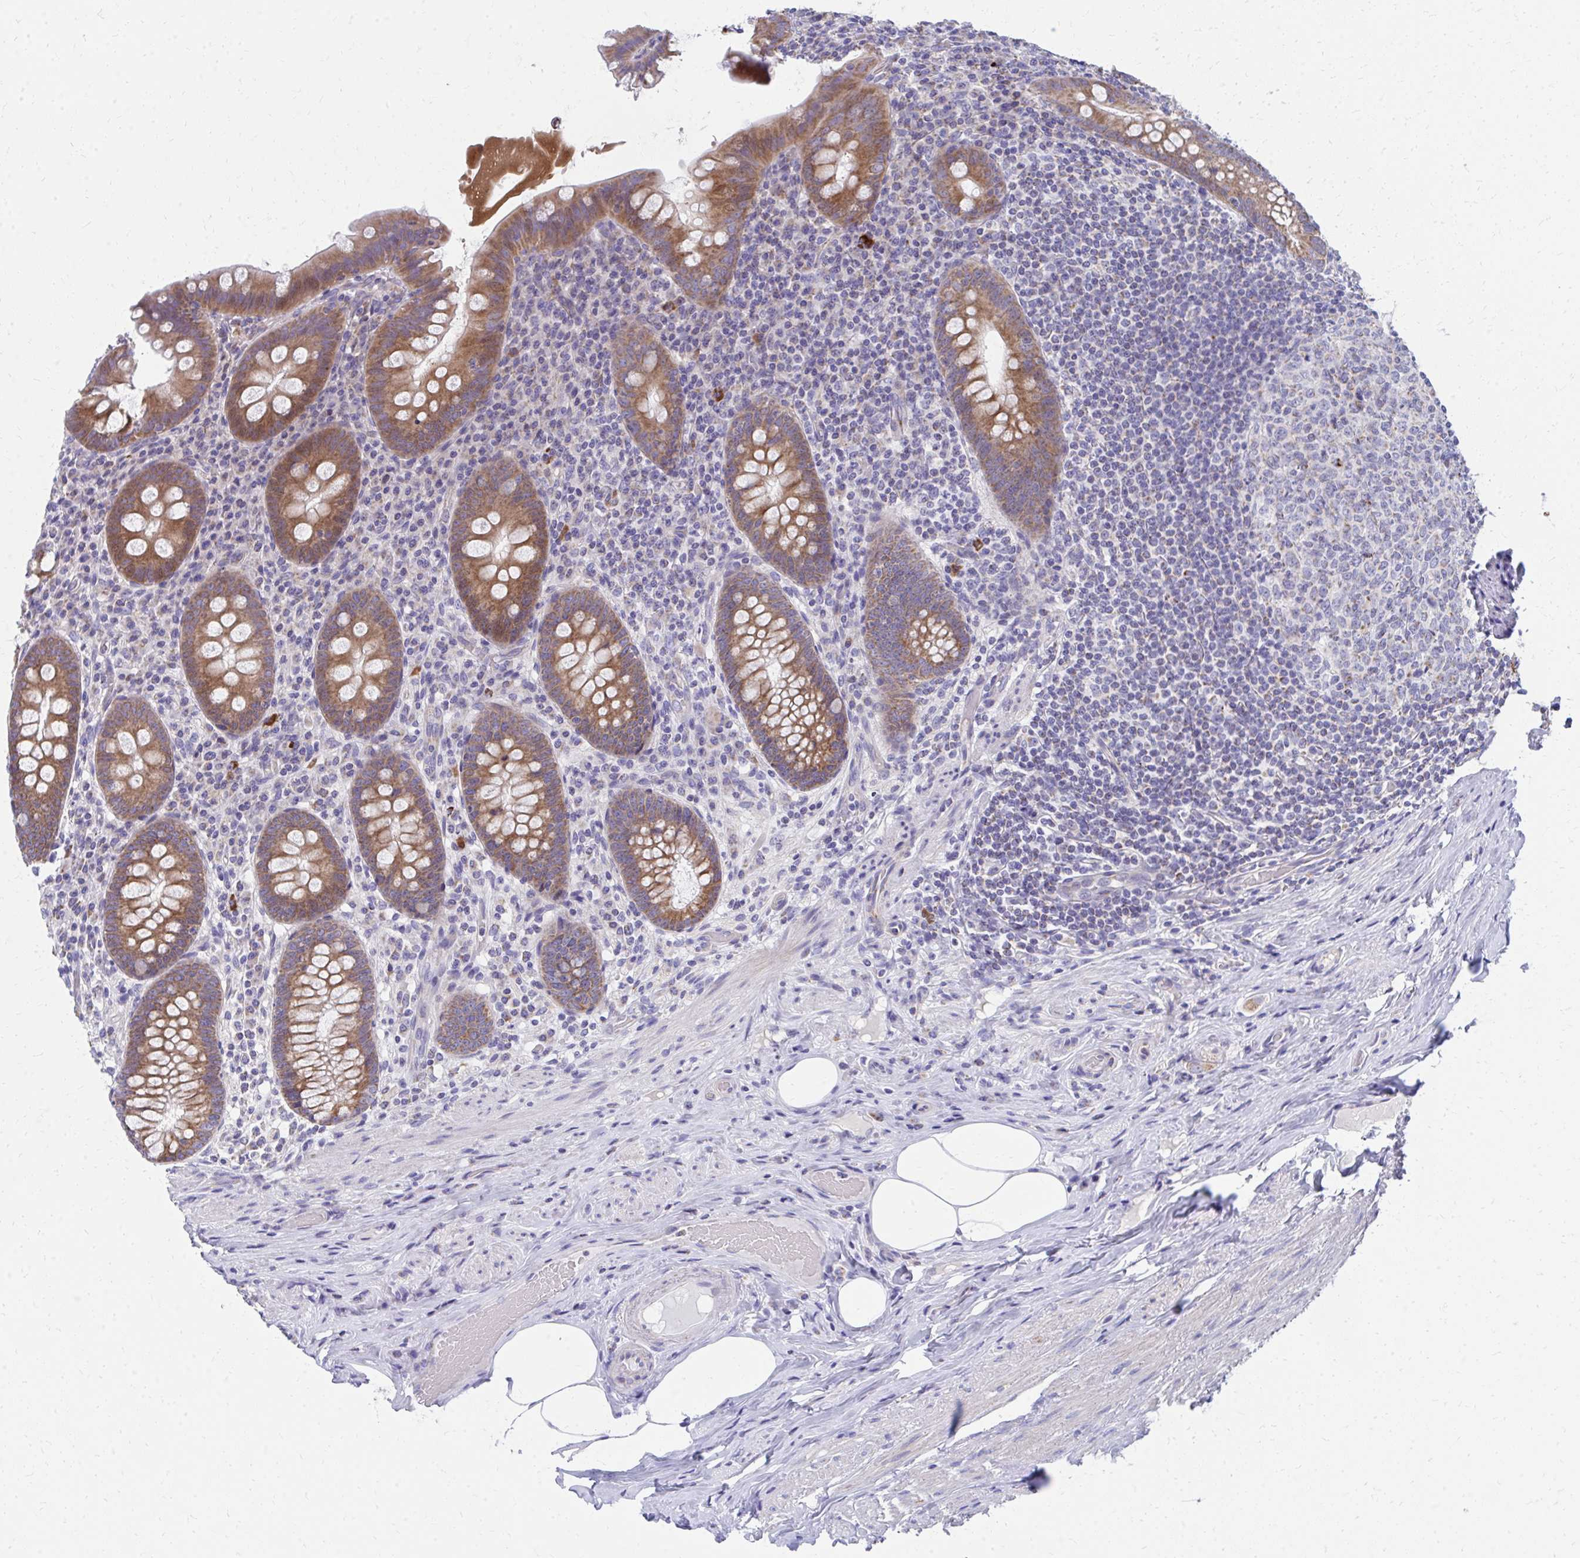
{"staining": {"intensity": "moderate", "quantity": ">75%", "location": "cytoplasmic/membranous"}, "tissue": "appendix", "cell_type": "Glandular cells", "image_type": "normal", "snomed": [{"axis": "morphology", "description": "Normal tissue, NOS"}, {"axis": "topography", "description": "Appendix"}], "caption": "Immunohistochemical staining of unremarkable human appendix reveals moderate cytoplasmic/membranous protein expression in about >75% of glandular cells.", "gene": "IL37", "patient": {"sex": "male", "age": 71}}